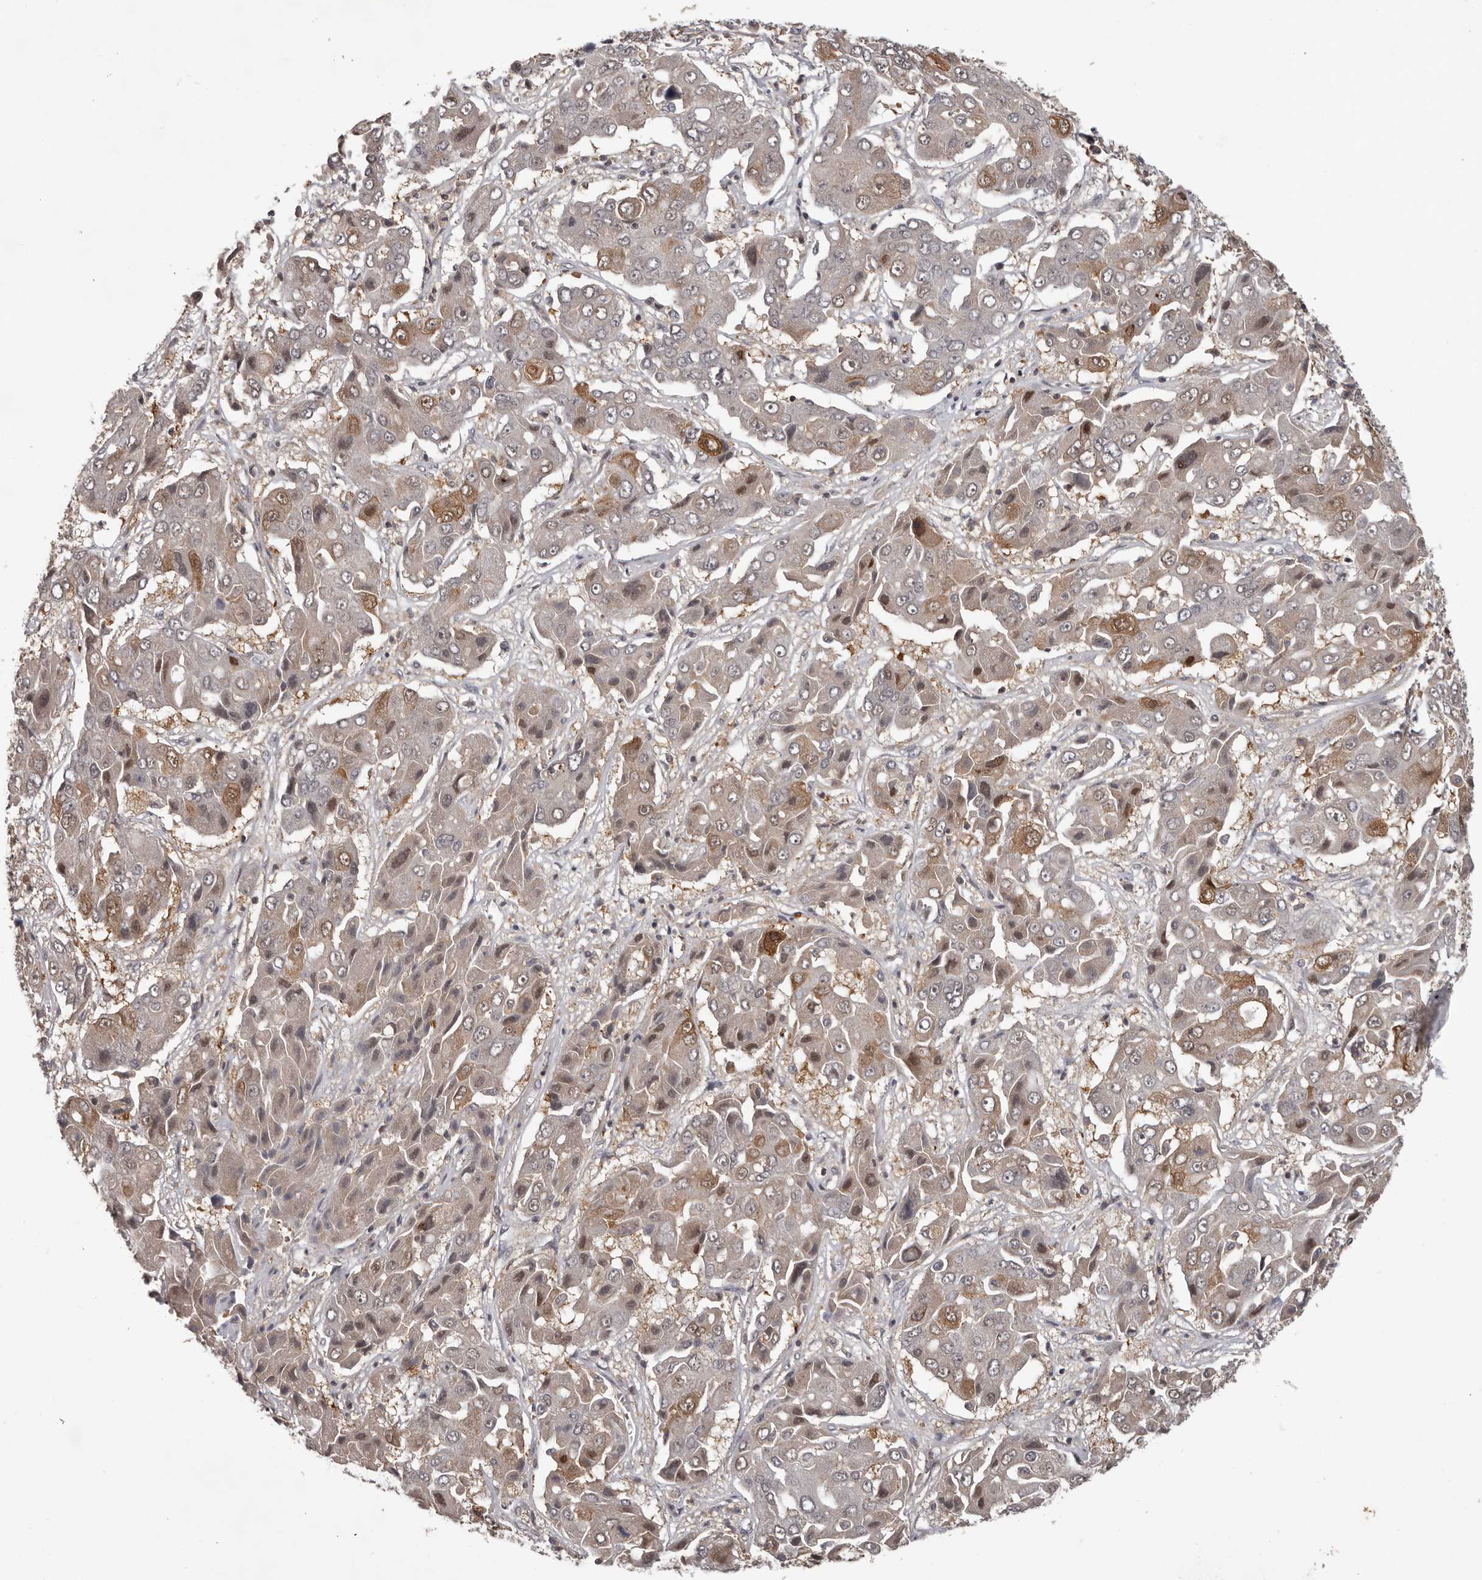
{"staining": {"intensity": "moderate", "quantity": "<25%", "location": "cytoplasmic/membranous,nuclear"}, "tissue": "liver cancer", "cell_type": "Tumor cells", "image_type": "cancer", "snomed": [{"axis": "morphology", "description": "Cholangiocarcinoma"}, {"axis": "topography", "description": "Liver"}], "caption": "Protein staining shows moderate cytoplasmic/membranous and nuclear positivity in approximately <25% of tumor cells in cholangiocarcinoma (liver). Nuclei are stained in blue.", "gene": "ANKRD44", "patient": {"sex": "male", "age": 67}}